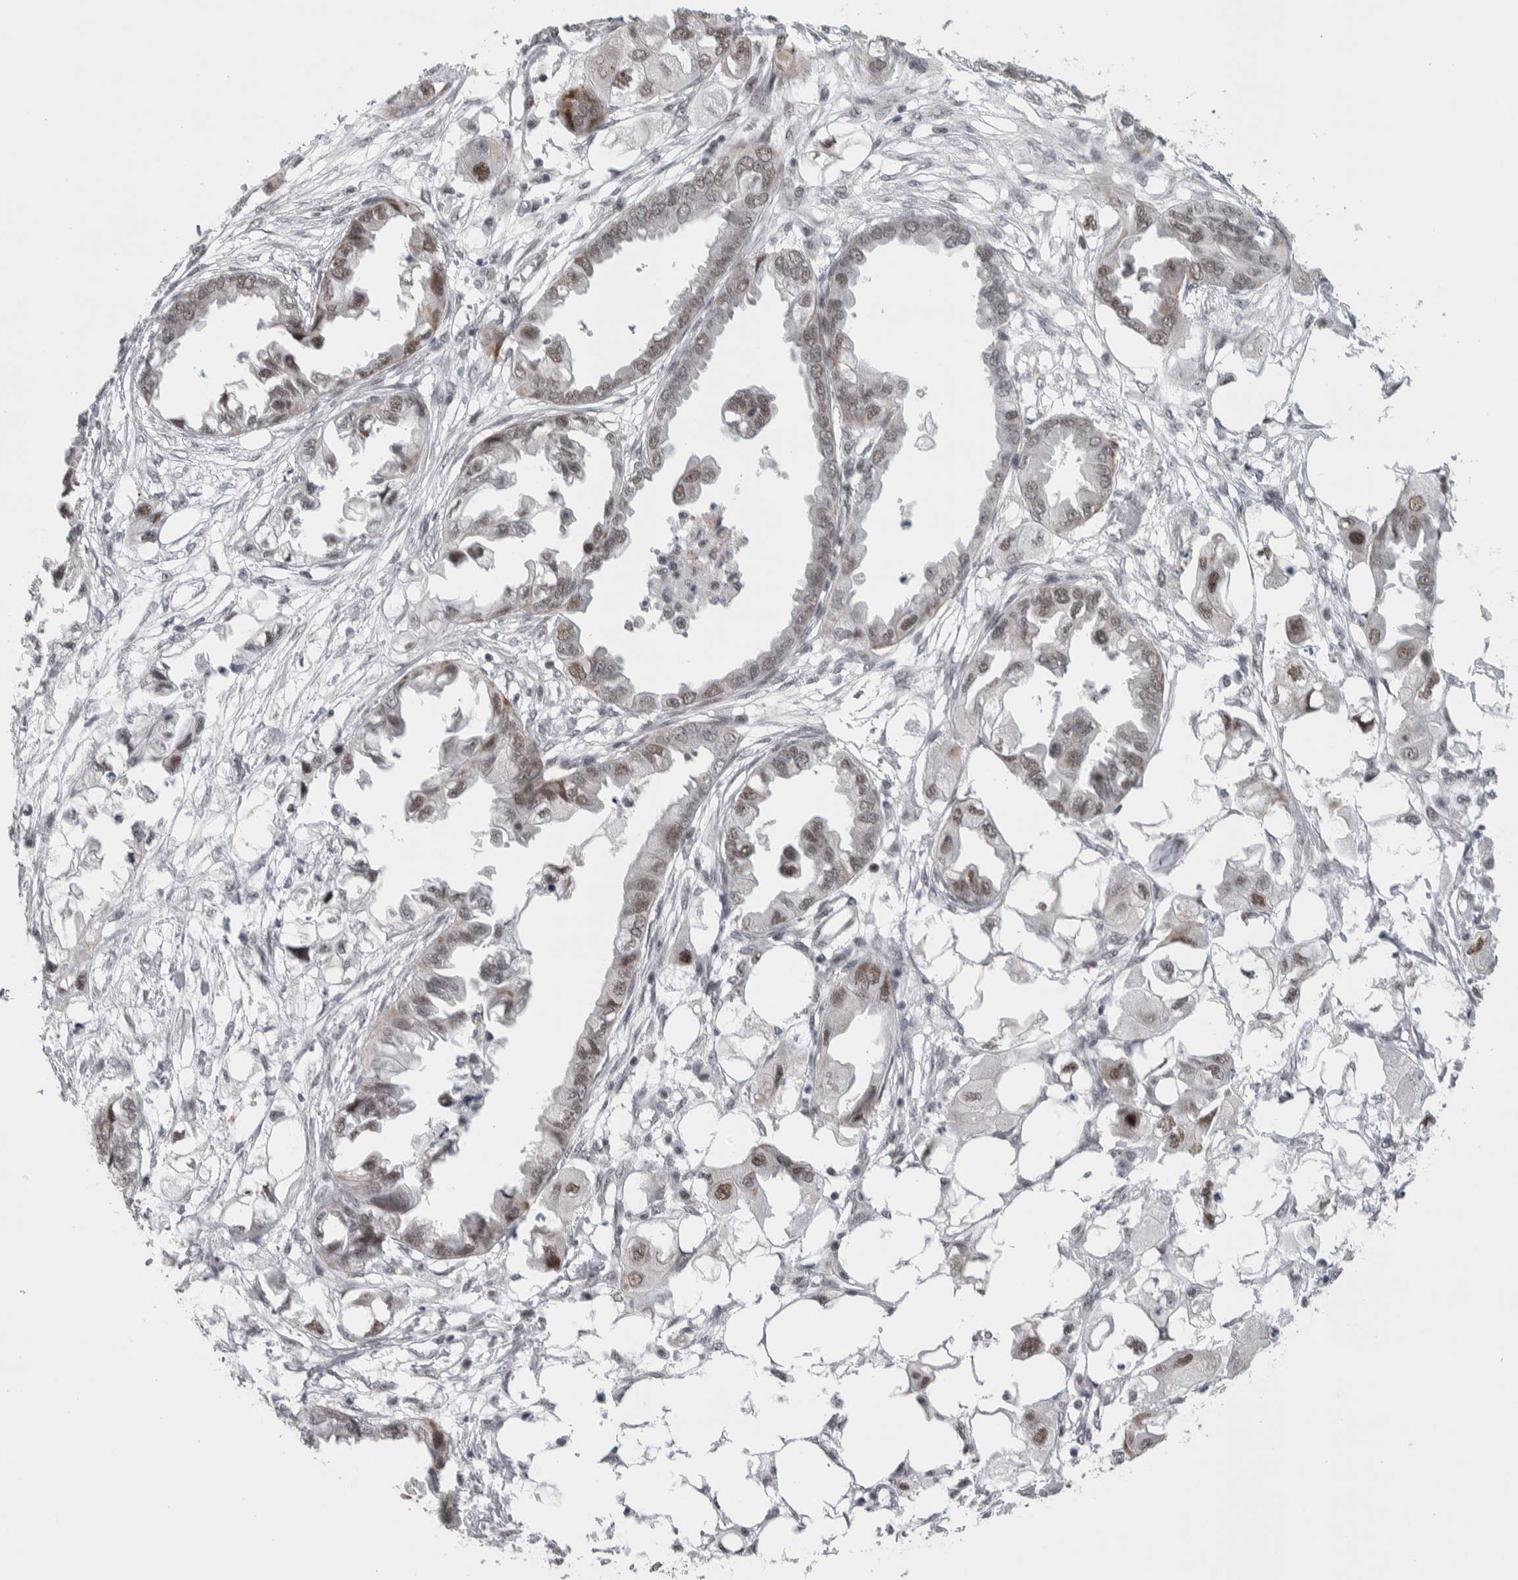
{"staining": {"intensity": "moderate", "quantity": "<25%", "location": "nuclear"}, "tissue": "endometrial cancer", "cell_type": "Tumor cells", "image_type": "cancer", "snomed": [{"axis": "morphology", "description": "Adenocarcinoma, NOS"}, {"axis": "morphology", "description": "Adenocarcinoma, metastatic, NOS"}, {"axis": "topography", "description": "Adipose tissue"}, {"axis": "topography", "description": "Endometrium"}], "caption": "A brown stain highlights moderate nuclear positivity of a protein in adenocarcinoma (endometrial) tumor cells.", "gene": "HEXIM2", "patient": {"sex": "female", "age": 67}}